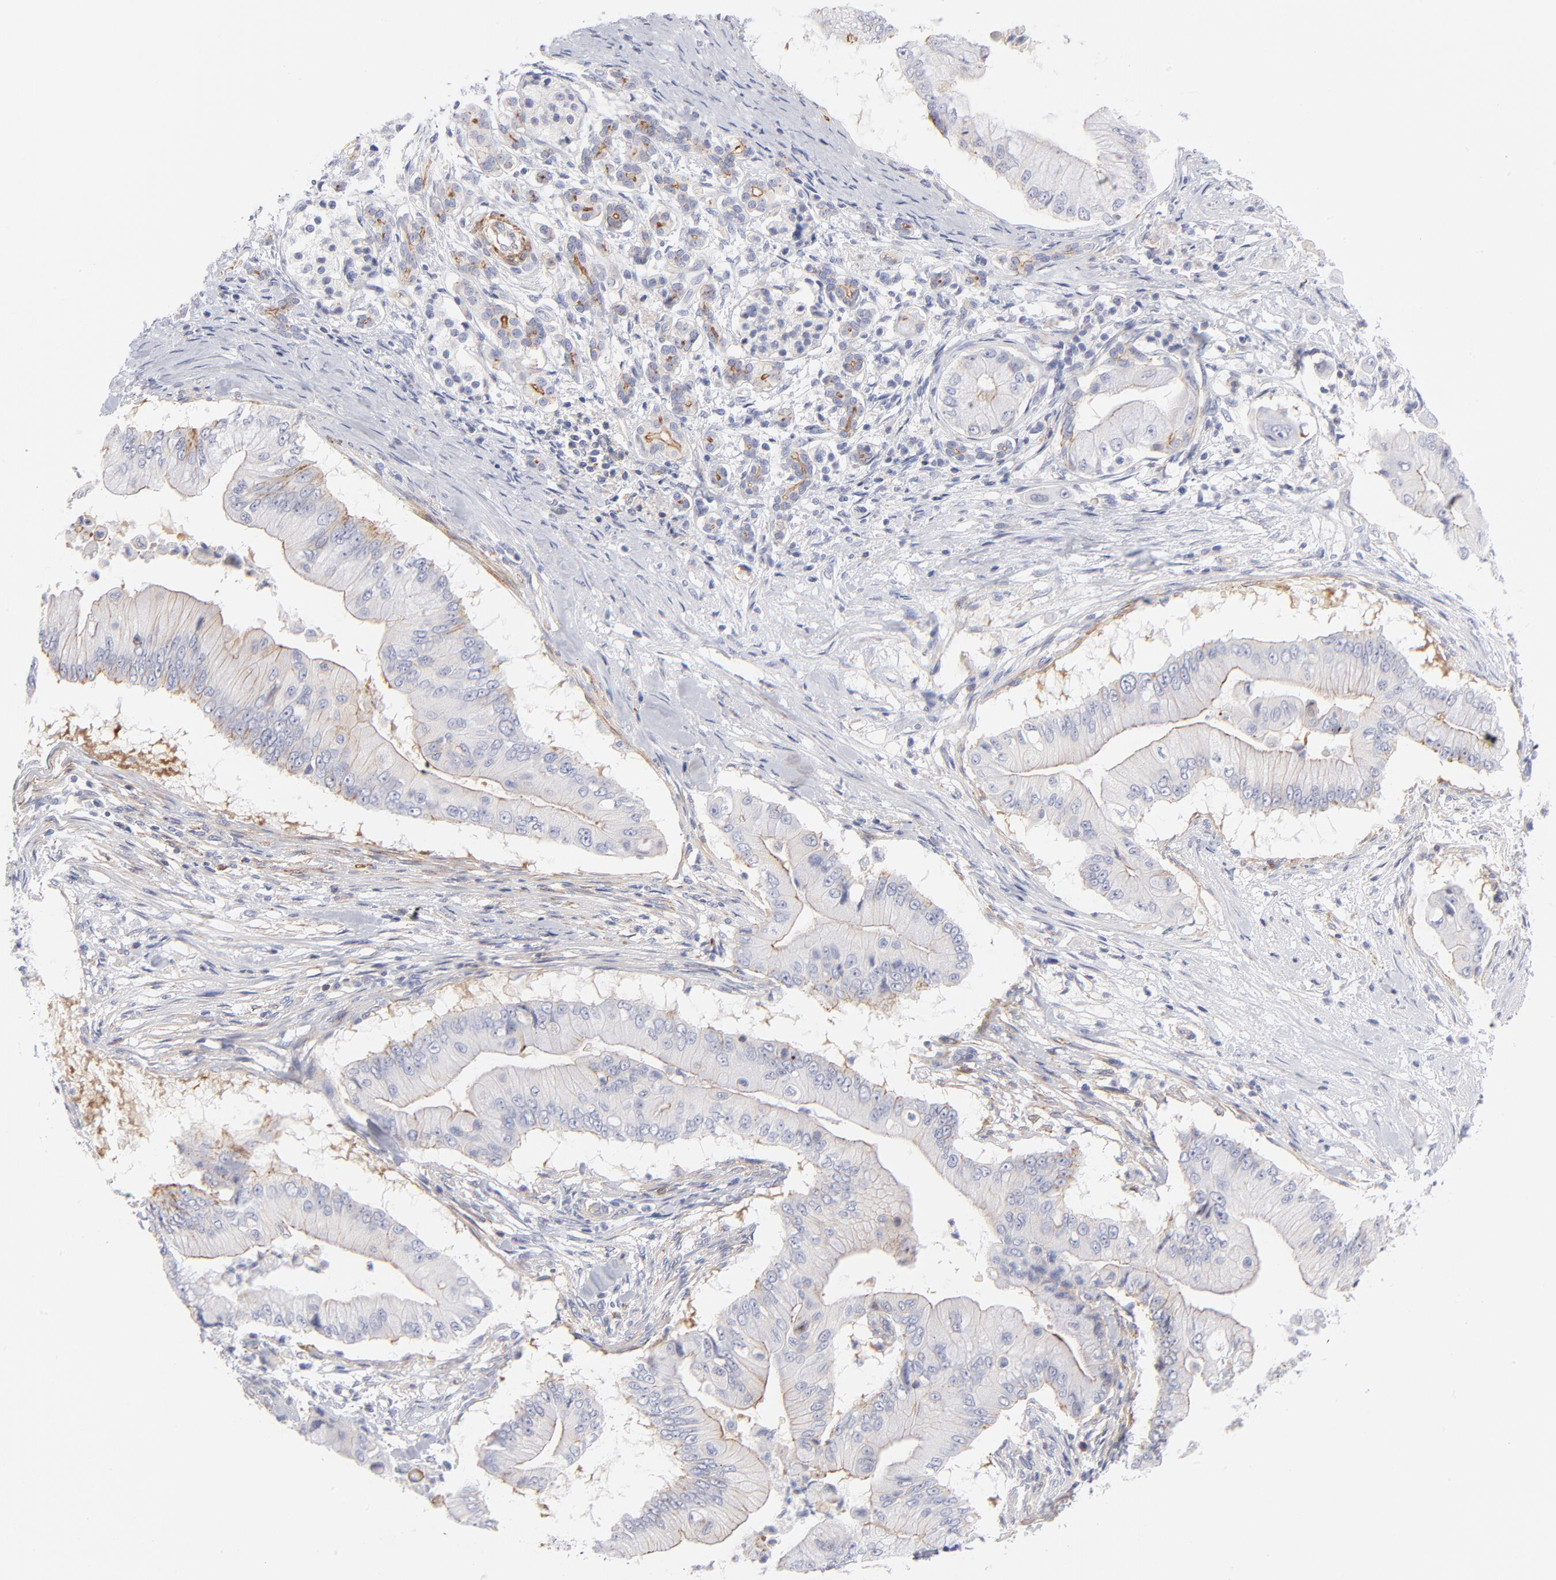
{"staining": {"intensity": "weak", "quantity": "<25%", "location": "cytoplasmic/membranous"}, "tissue": "pancreatic cancer", "cell_type": "Tumor cells", "image_type": "cancer", "snomed": [{"axis": "morphology", "description": "Adenocarcinoma, NOS"}, {"axis": "topography", "description": "Pancreas"}], "caption": "DAB (3,3'-diaminobenzidine) immunohistochemical staining of human pancreatic cancer displays no significant staining in tumor cells. (Brightfield microscopy of DAB IHC at high magnification).", "gene": "ACTA2", "patient": {"sex": "male", "age": 62}}